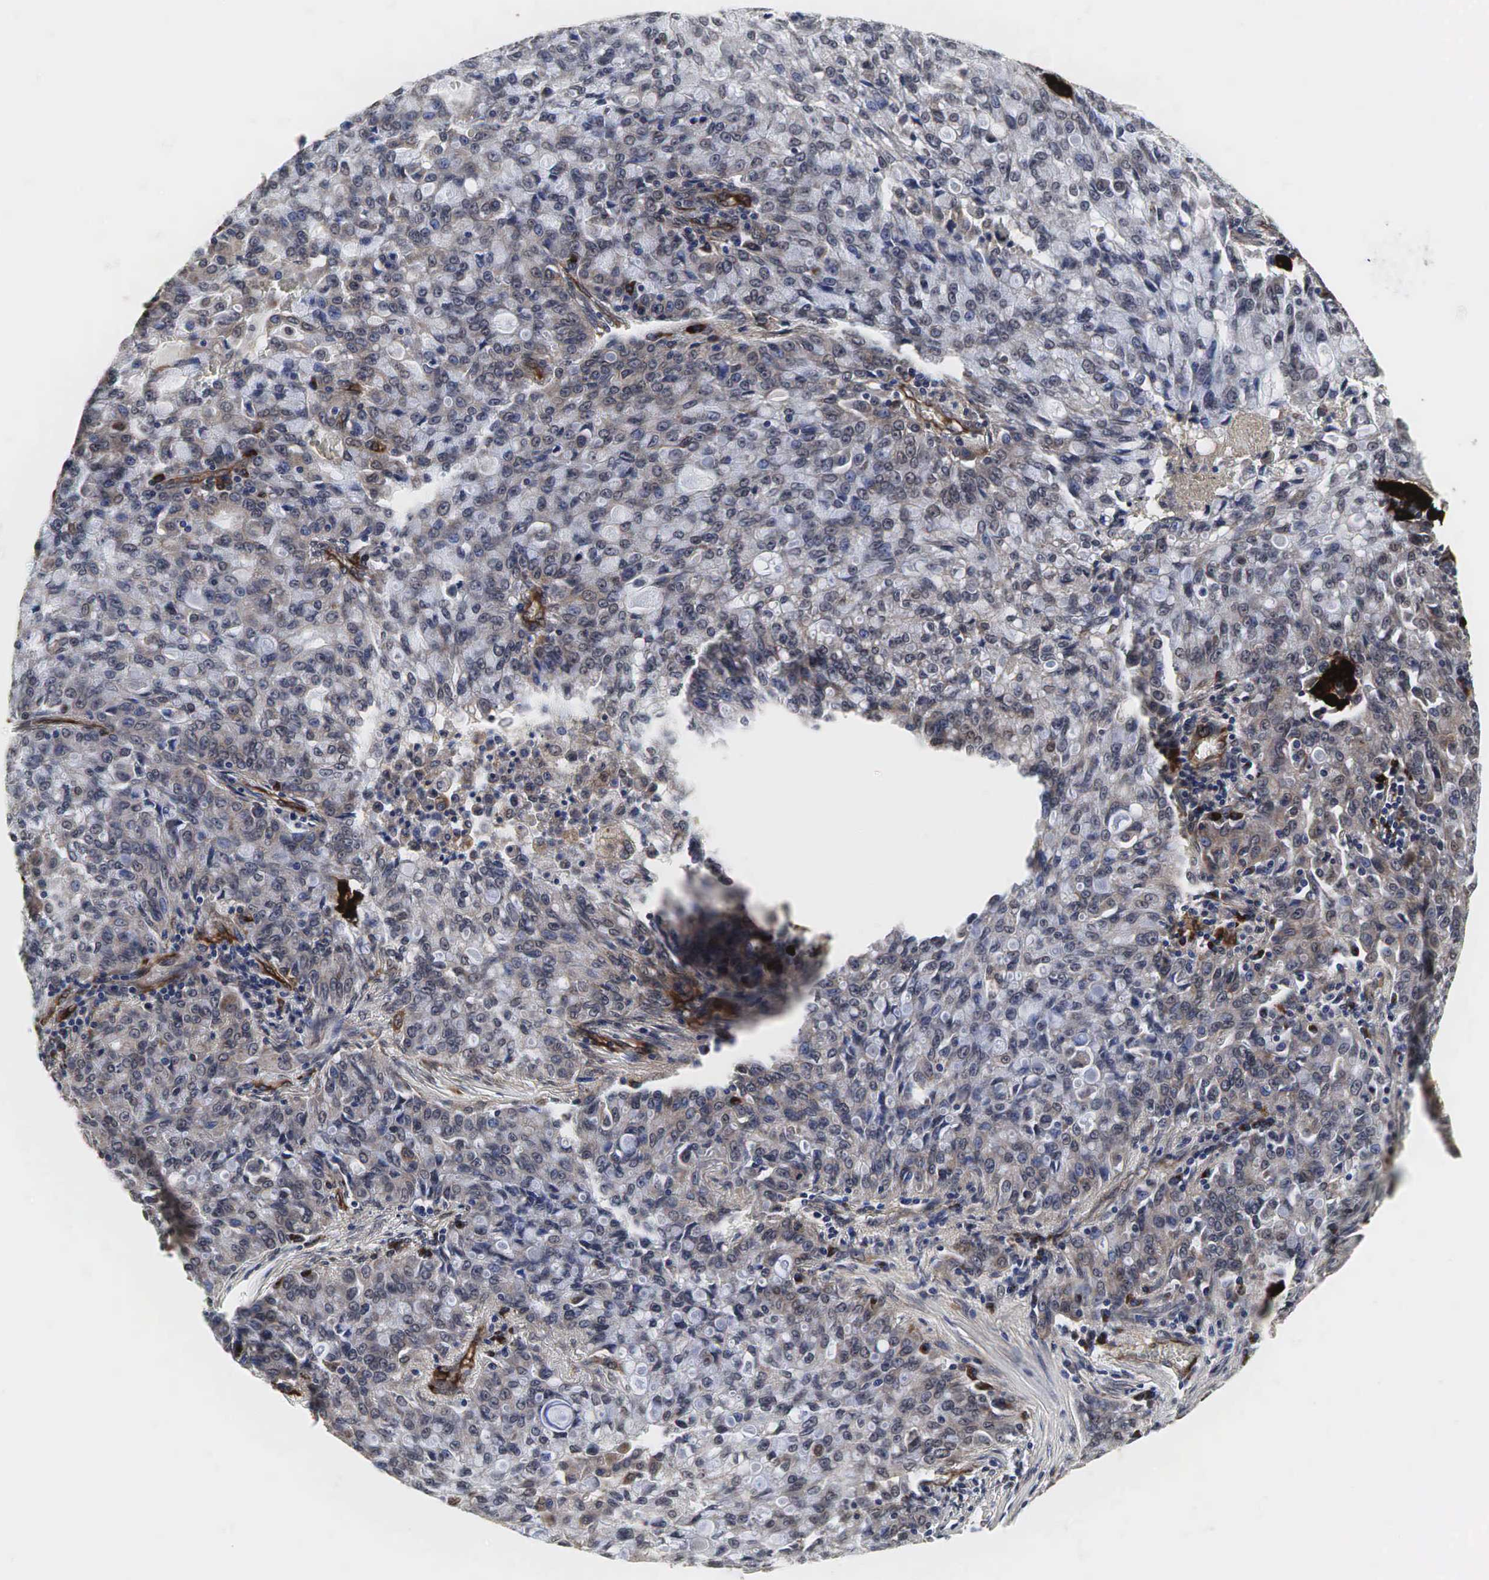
{"staining": {"intensity": "weak", "quantity": "25%-75%", "location": "cytoplasmic/membranous"}, "tissue": "lung cancer", "cell_type": "Tumor cells", "image_type": "cancer", "snomed": [{"axis": "morphology", "description": "Adenocarcinoma, NOS"}, {"axis": "topography", "description": "Lung"}], "caption": "Protein expression analysis of human lung adenocarcinoma reveals weak cytoplasmic/membranous positivity in approximately 25%-75% of tumor cells. The protein of interest is shown in brown color, while the nuclei are stained blue.", "gene": "SPIN1", "patient": {"sex": "female", "age": 44}}